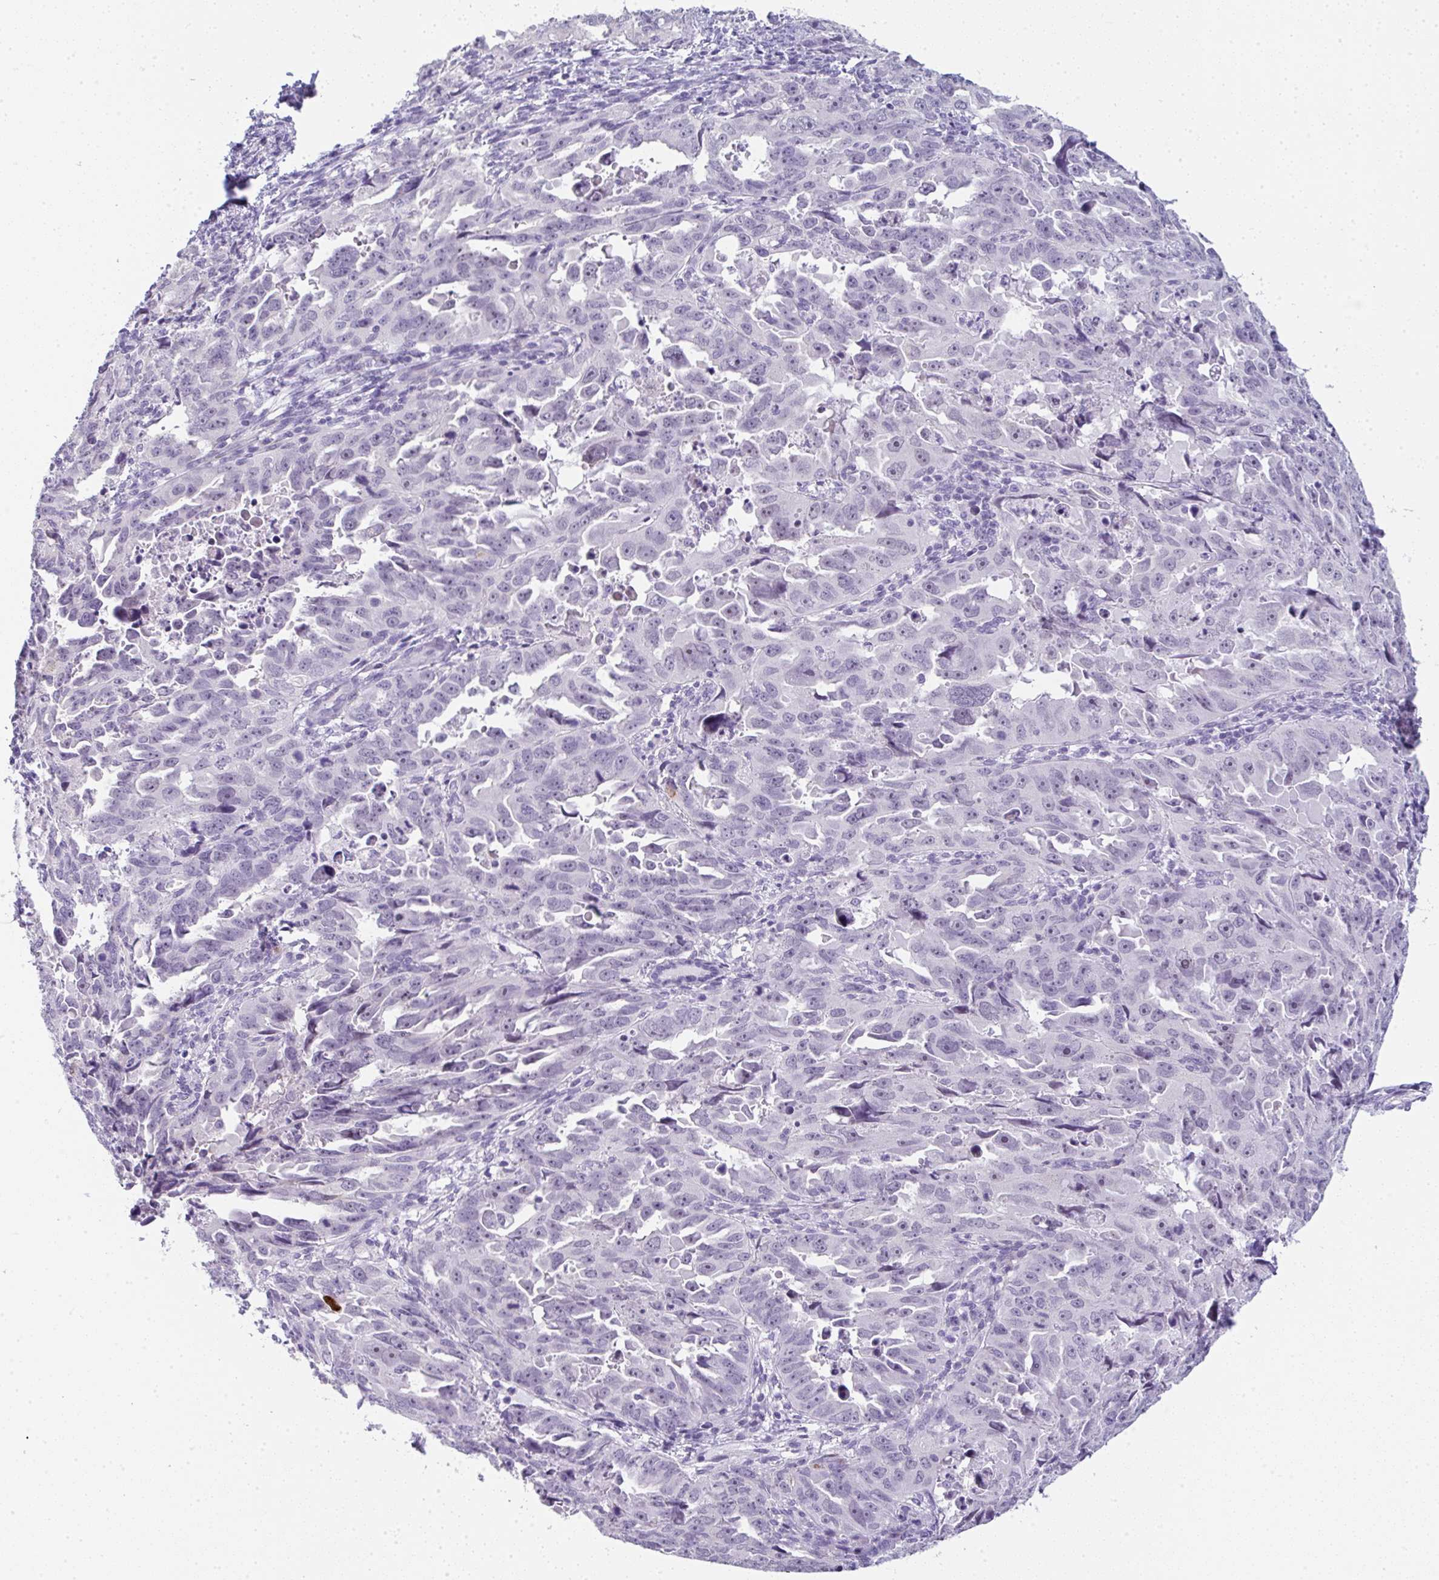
{"staining": {"intensity": "negative", "quantity": "none", "location": "none"}, "tissue": "endometrial cancer", "cell_type": "Tumor cells", "image_type": "cancer", "snomed": [{"axis": "morphology", "description": "Adenocarcinoma, NOS"}, {"axis": "topography", "description": "Endometrium"}], "caption": "Tumor cells are negative for brown protein staining in endometrial cancer.", "gene": "LPAR4", "patient": {"sex": "female", "age": 65}}